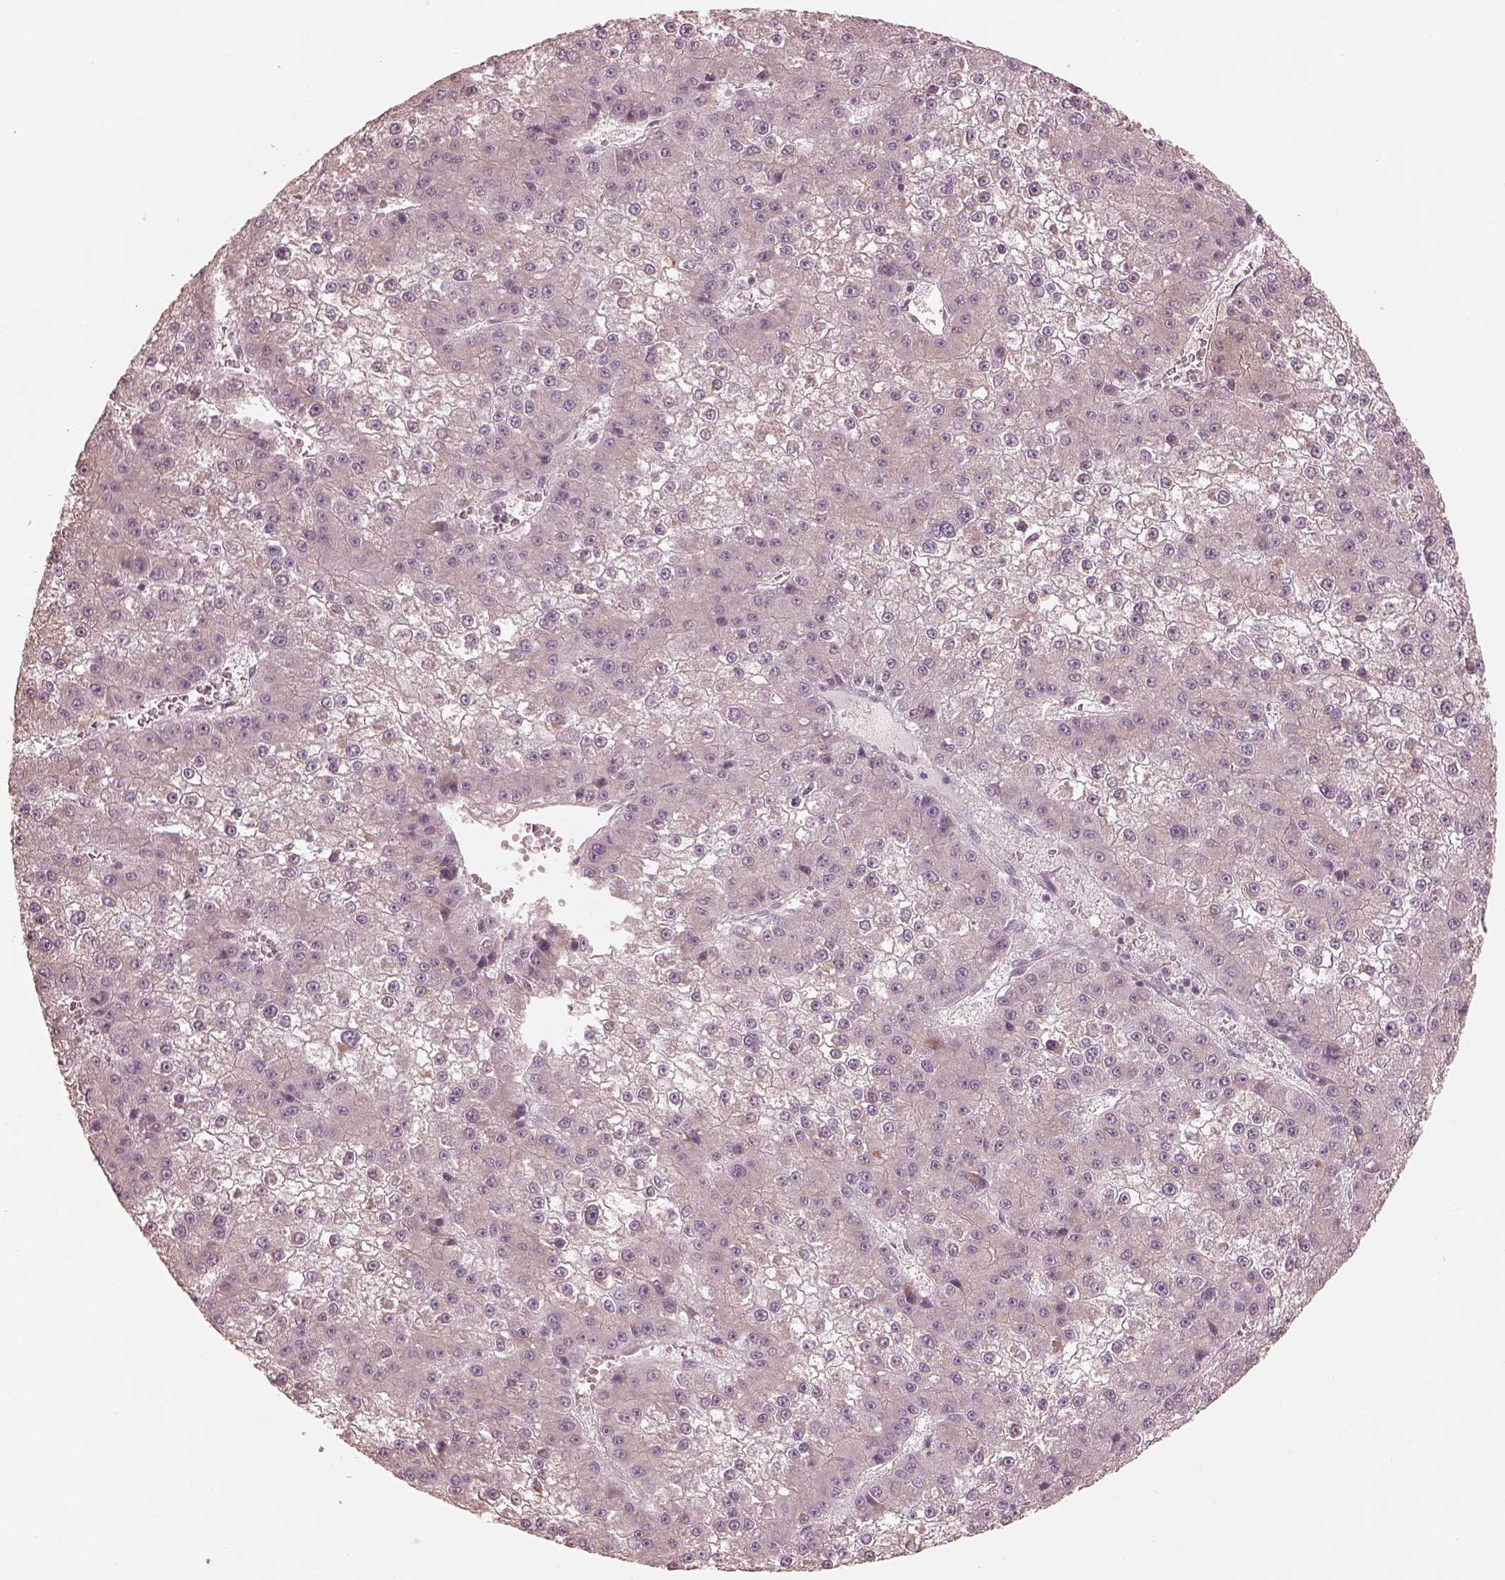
{"staining": {"intensity": "negative", "quantity": "none", "location": "none"}, "tissue": "liver cancer", "cell_type": "Tumor cells", "image_type": "cancer", "snomed": [{"axis": "morphology", "description": "Carcinoma, Hepatocellular, NOS"}, {"axis": "topography", "description": "Liver"}], "caption": "Tumor cells show no significant protein positivity in liver hepatocellular carcinoma.", "gene": "SLC25A46", "patient": {"sex": "female", "age": 73}}